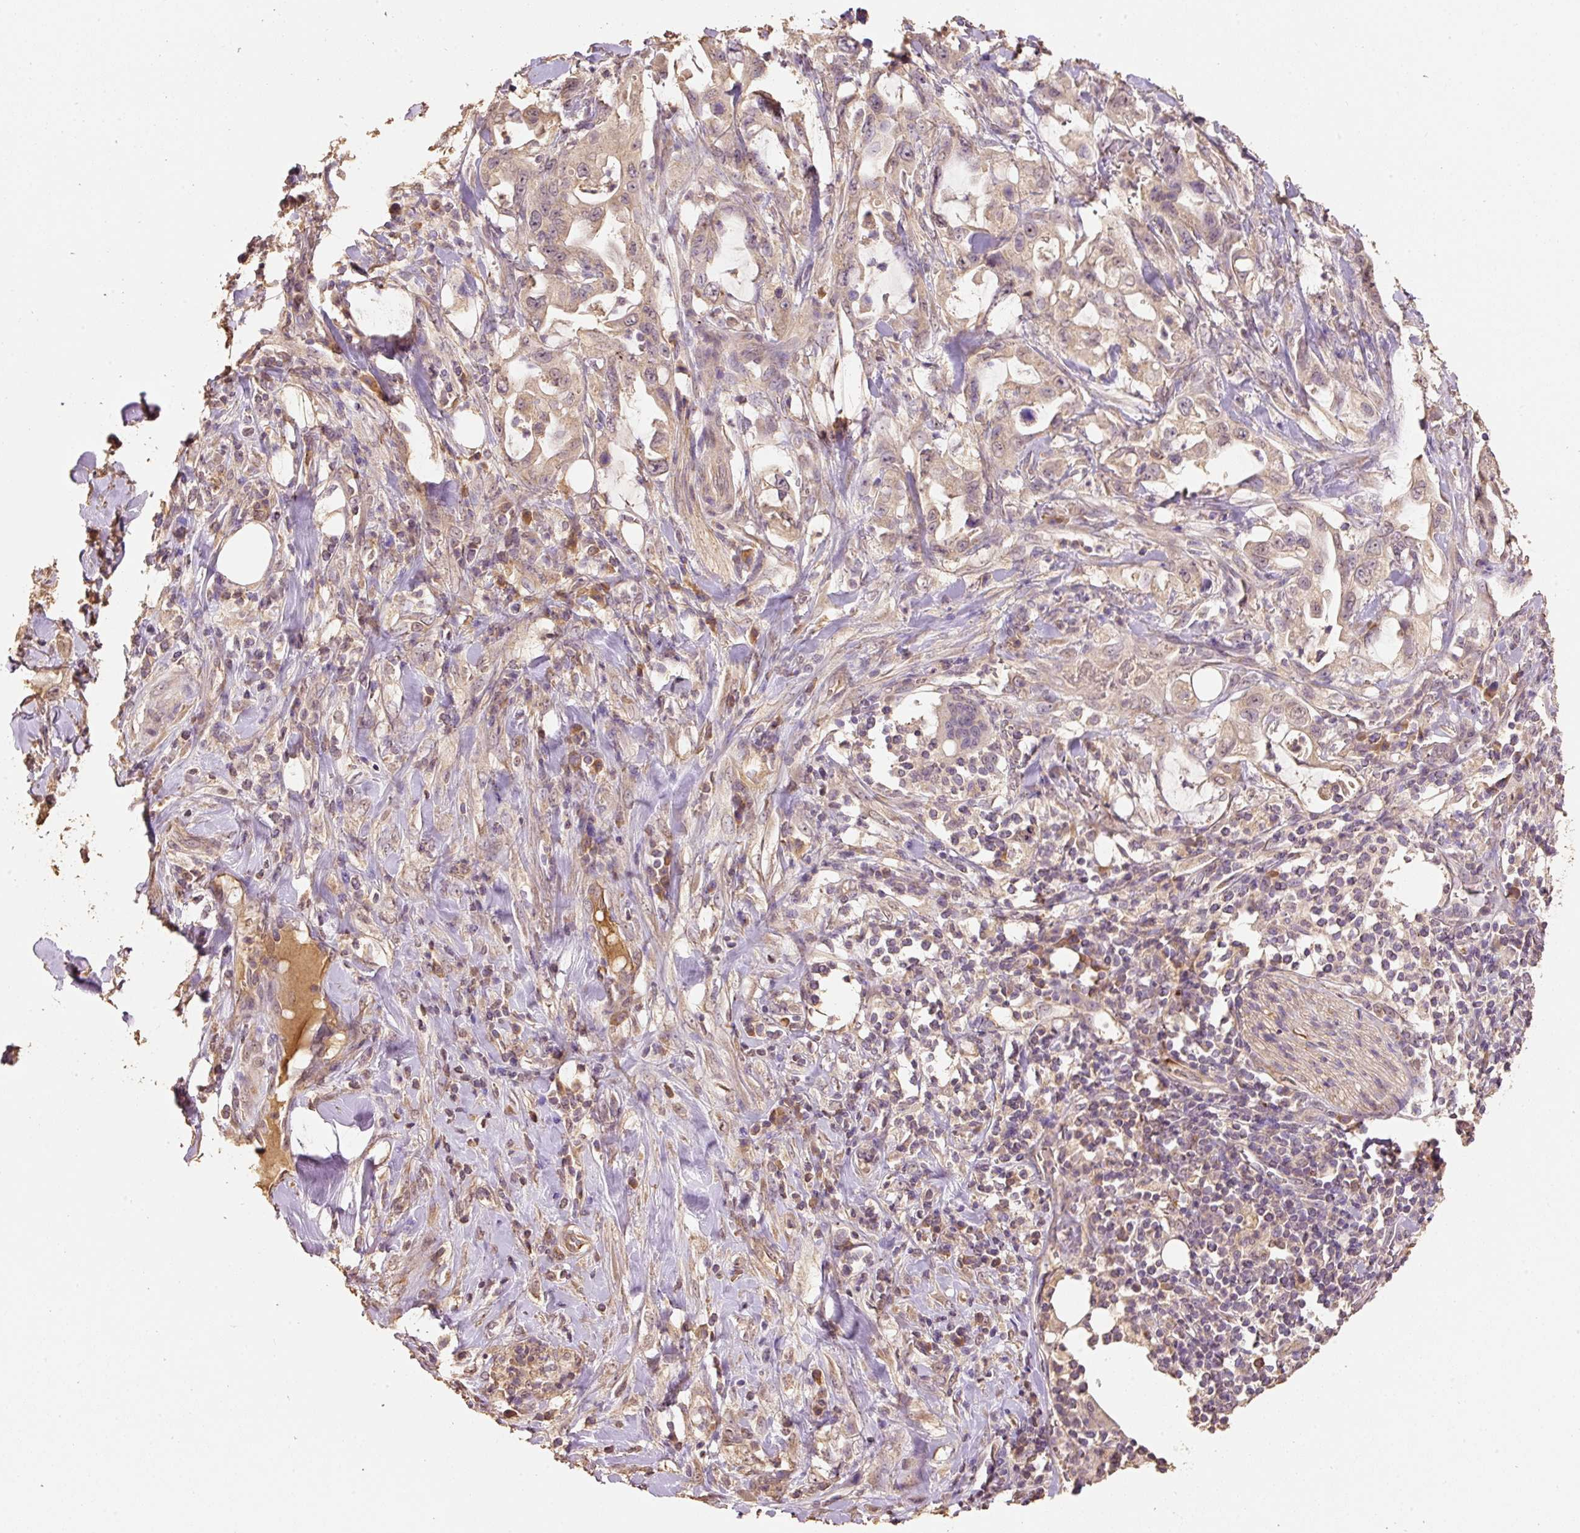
{"staining": {"intensity": "weak", "quantity": ">75%", "location": "cytoplasmic/membranous,nuclear"}, "tissue": "pancreatic cancer", "cell_type": "Tumor cells", "image_type": "cancer", "snomed": [{"axis": "morphology", "description": "Adenocarcinoma, NOS"}, {"axis": "topography", "description": "Pancreas"}], "caption": "Pancreatic cancer (adenocarcinoma) stained with a protein marker shows weak staining in tumor cells.", "gene": "HERC2", "patient": {"sex": "female", "age": 61}}